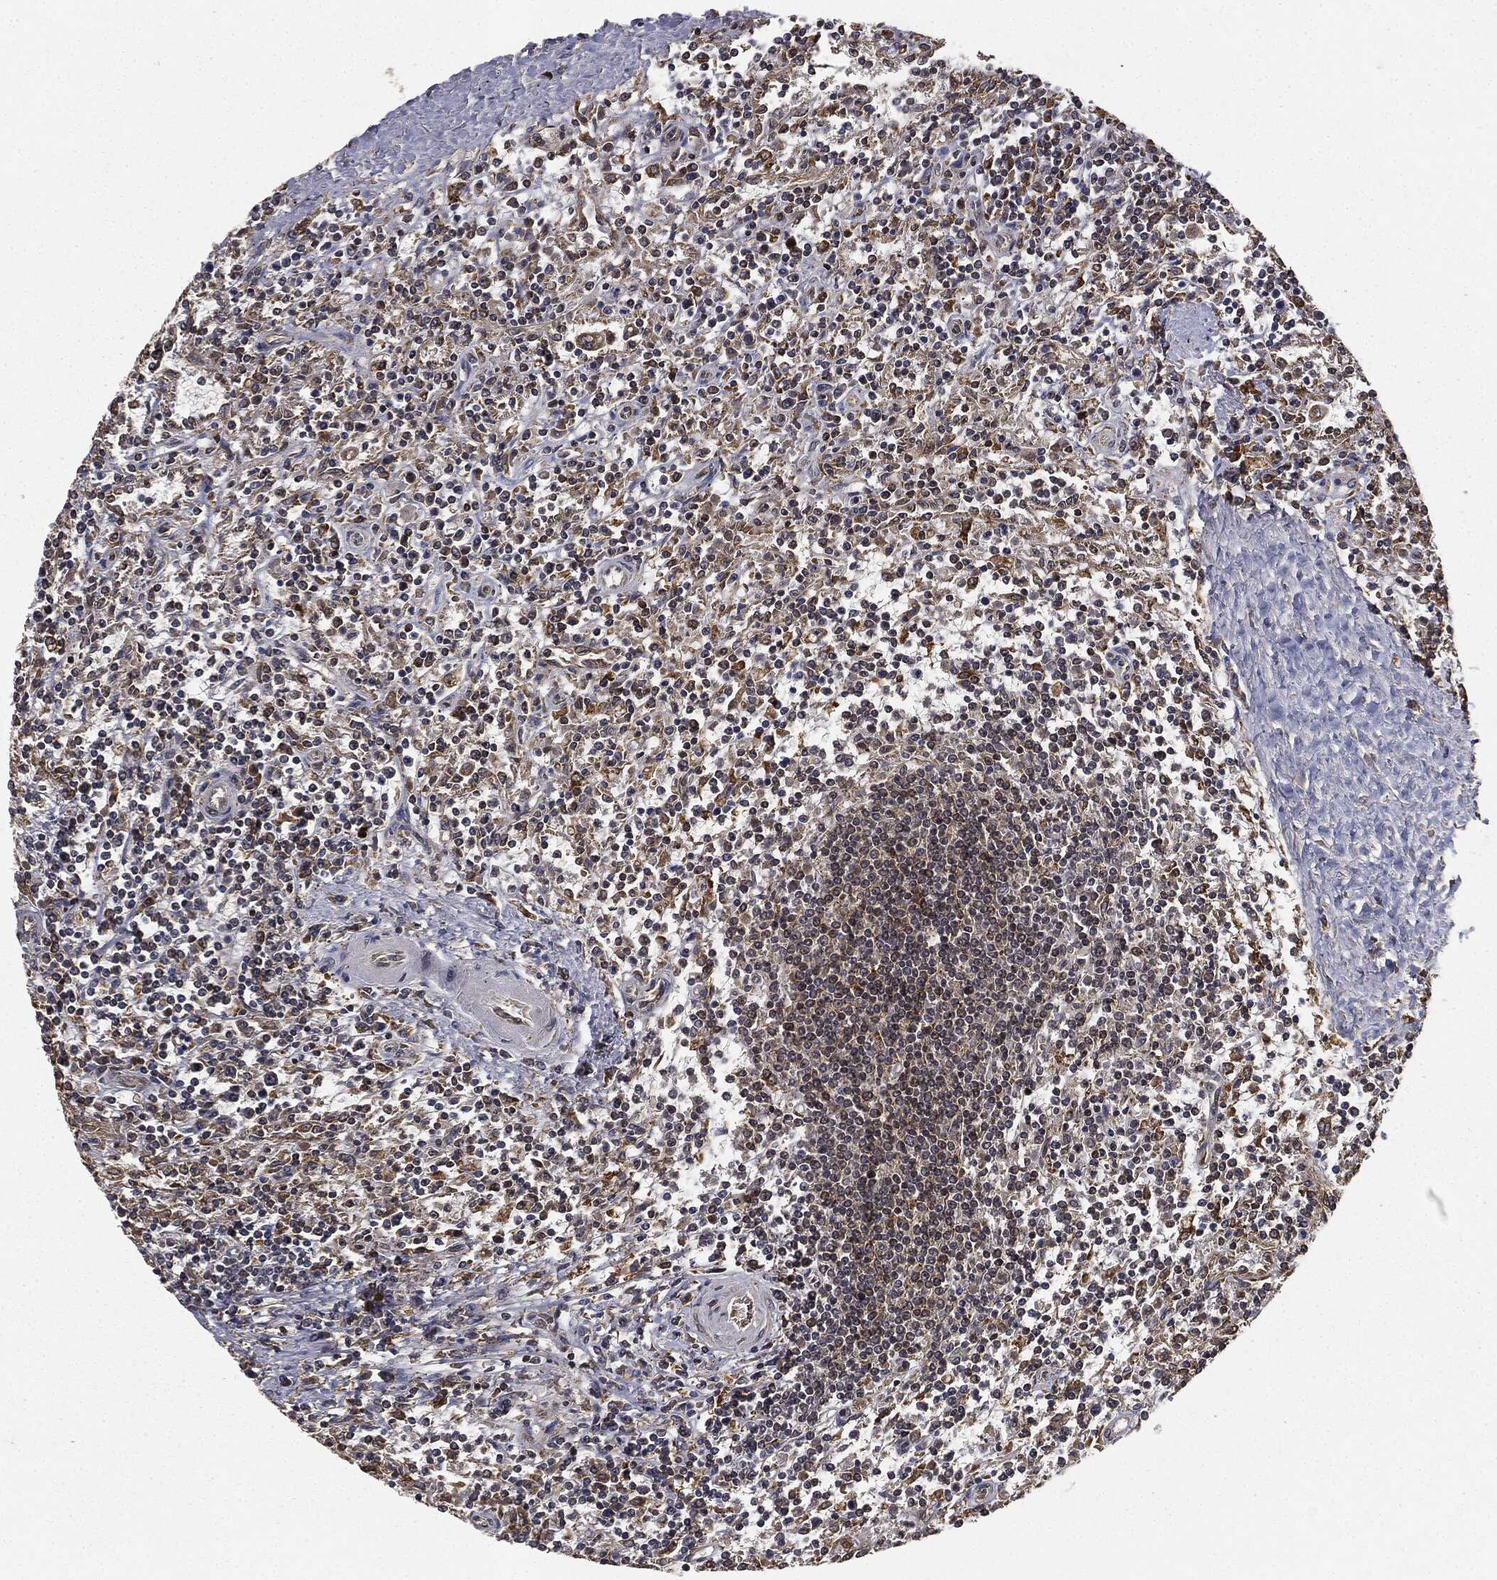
{"staining": {"intensity": "negative", "quantity": "none", "location": "none"}, "tissue": "lymphoma", "cell_type": "Tumor cells", "image_type": "cancer", "snomed": [{"axis": "morphology", "description": "Malignant lymphoma, non-Hodgkin's type, Low grade"}, {"axis": "topography", "description": "Spleen"}], "caption": "This image is of malignant lymphoma, non-Hodgkin's type (low-grade) stained with immunohistochemistry (IHC) to label a protein in brown with the nuclei are counter-stained blue. There is no expression in tumor cells.", "gene": "MIER2", "patient": {"sex": "male", "age": 62}}